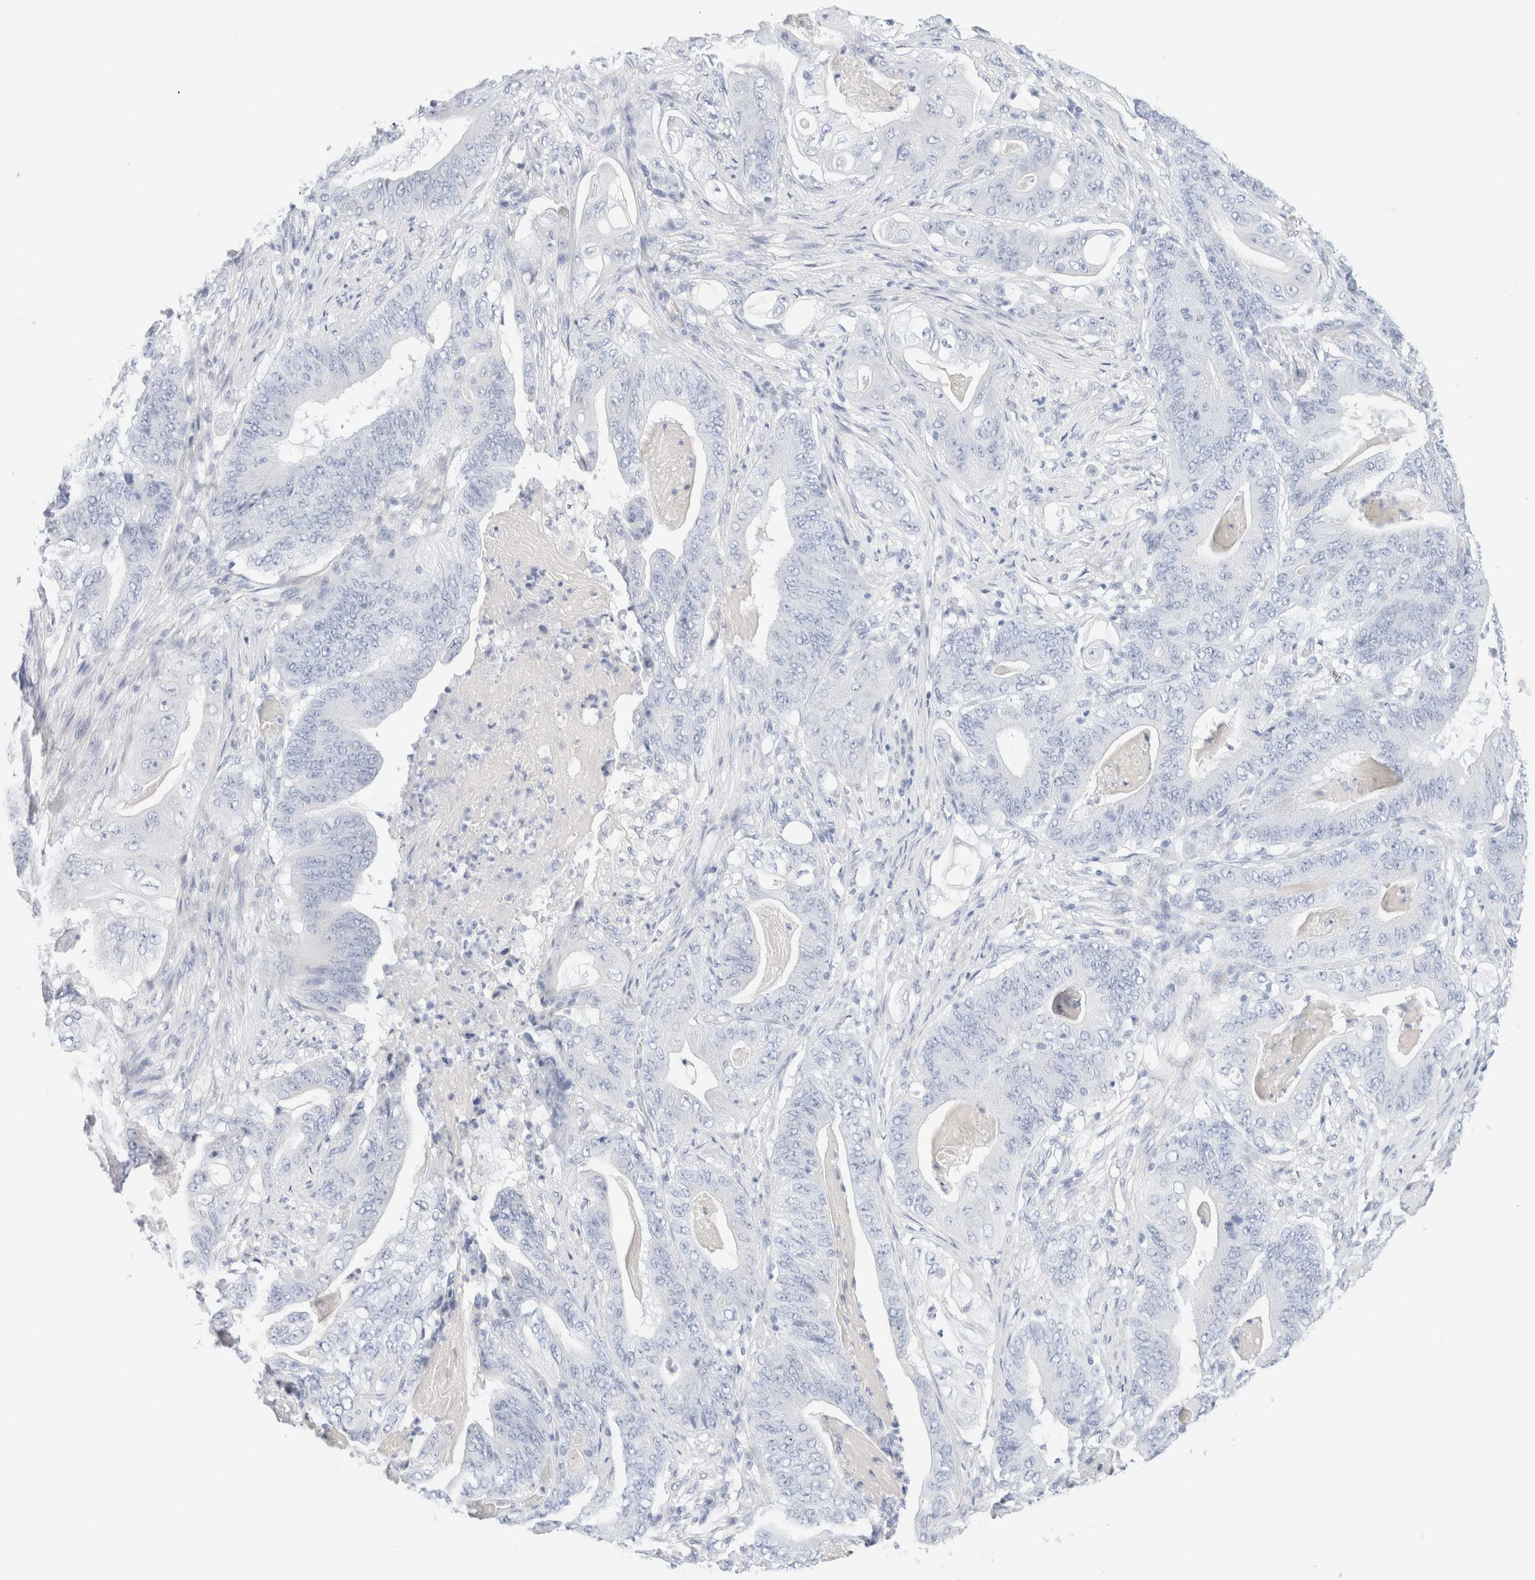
{"staining": {"intensity": "negative", "quantity": "none", "location": "none"}, "tissue": "stomach cancer", "cell_type": "Tumor cells", "image_type": "cancer", "snomed": [{"axis": "morphology", "description": "Adenocarcinoma, NOS"}, {"axis": "topography", "description": "Stomach"}], "caption": "The immunohistochemistry micrograph has no significant positivity in tumor cells of stomach adenocarcinoma tissue.", "gene": "DPYS", "patient": {"sex": "female", "age": 73}}